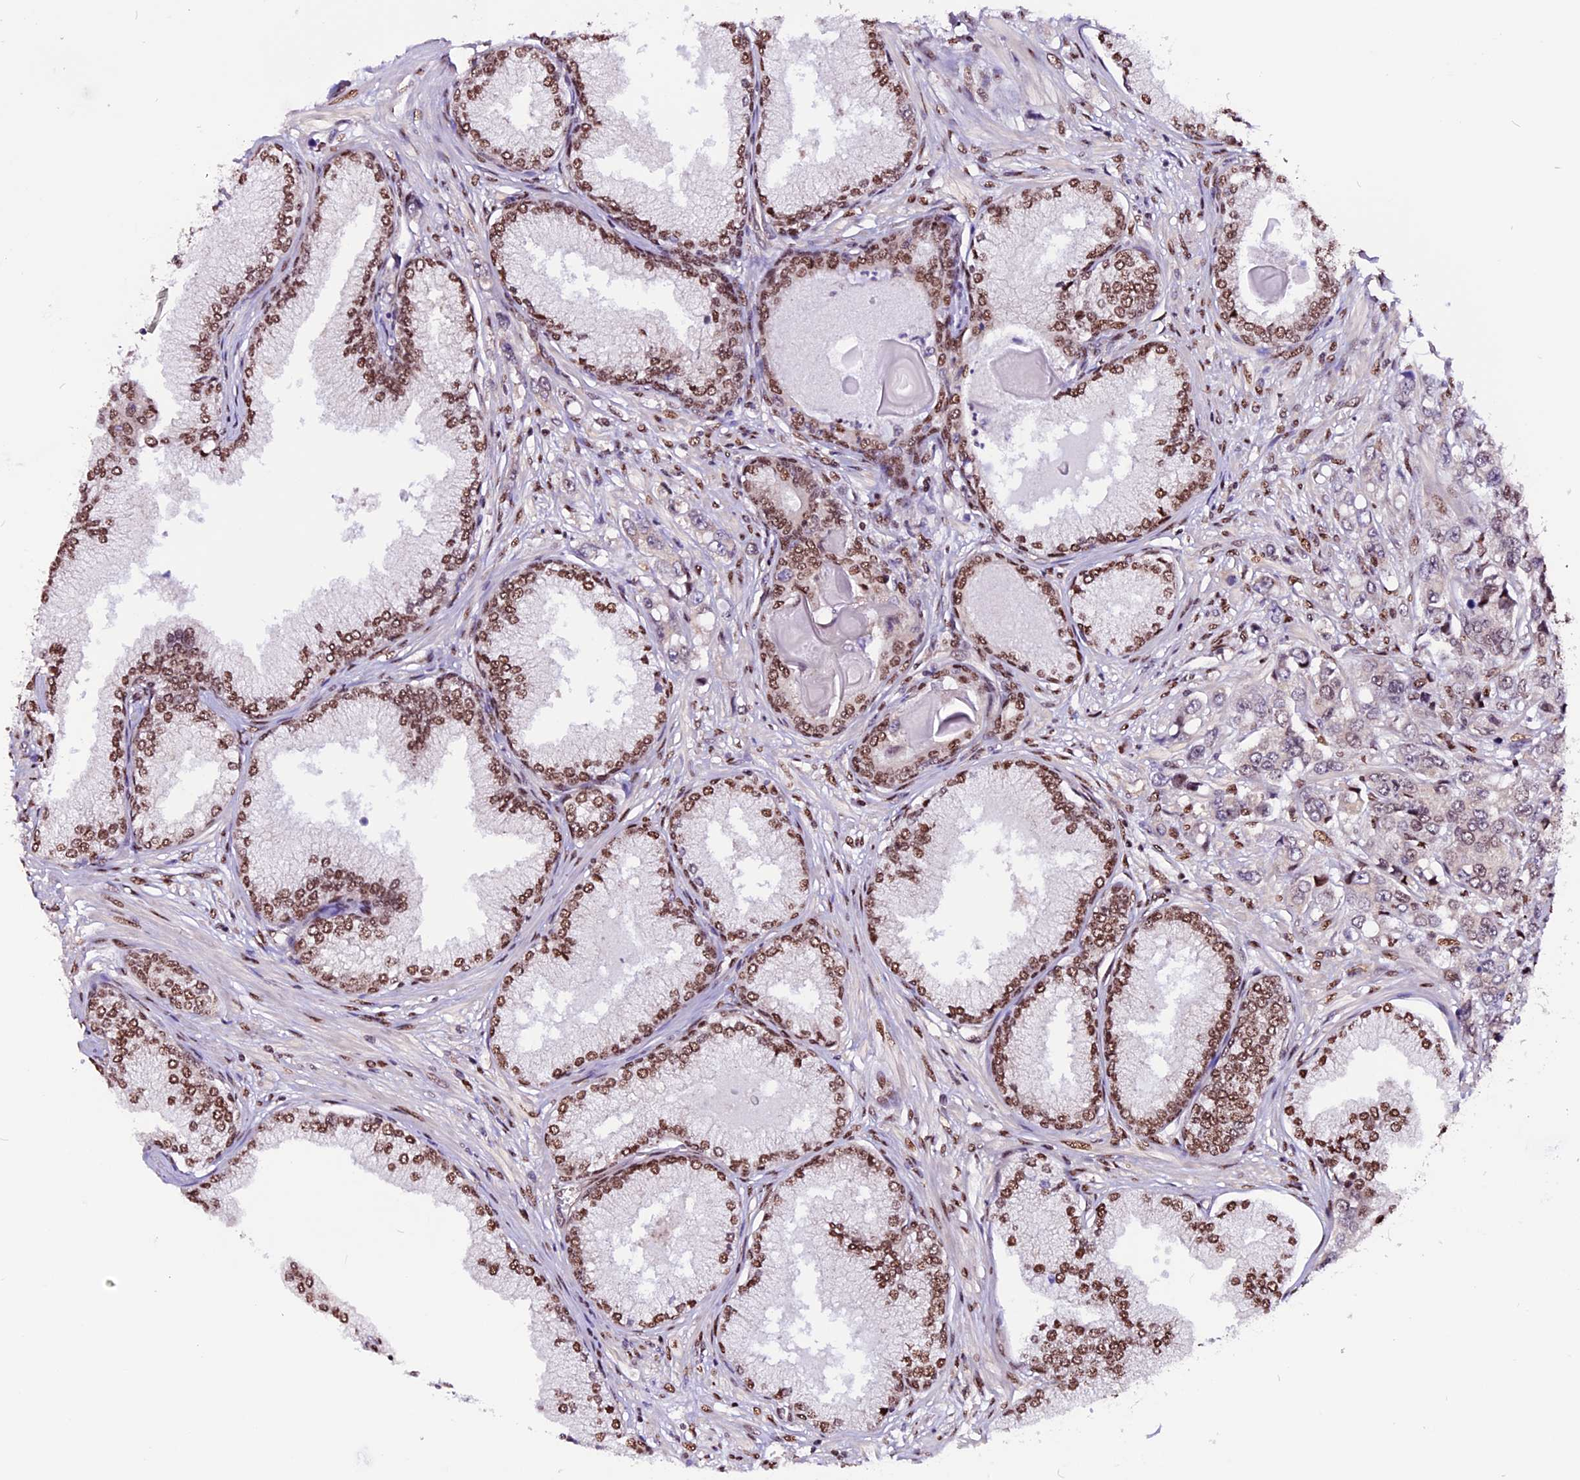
{"staining": {"intensity": "moderate", "quantity": ">75%", "location": "nuclear"}, "tissue": "prostate cancer", "cell_type": "Tumor cells", "image_type": "cancer", "snomed": [{"axis": "morphology", "description": "Adenocarcinoma, High grade"}, {"axis": "topography", "description": "Prostate"}], "caption": "Brown immunohistochemical staining in human prostate cancer (adenocarcinoma (high-grade)) shows moderate nuclear expression in approximately >75% of tumor cells.", "gene": "RINL", "patient": {"sex": "male", "age": 74}}